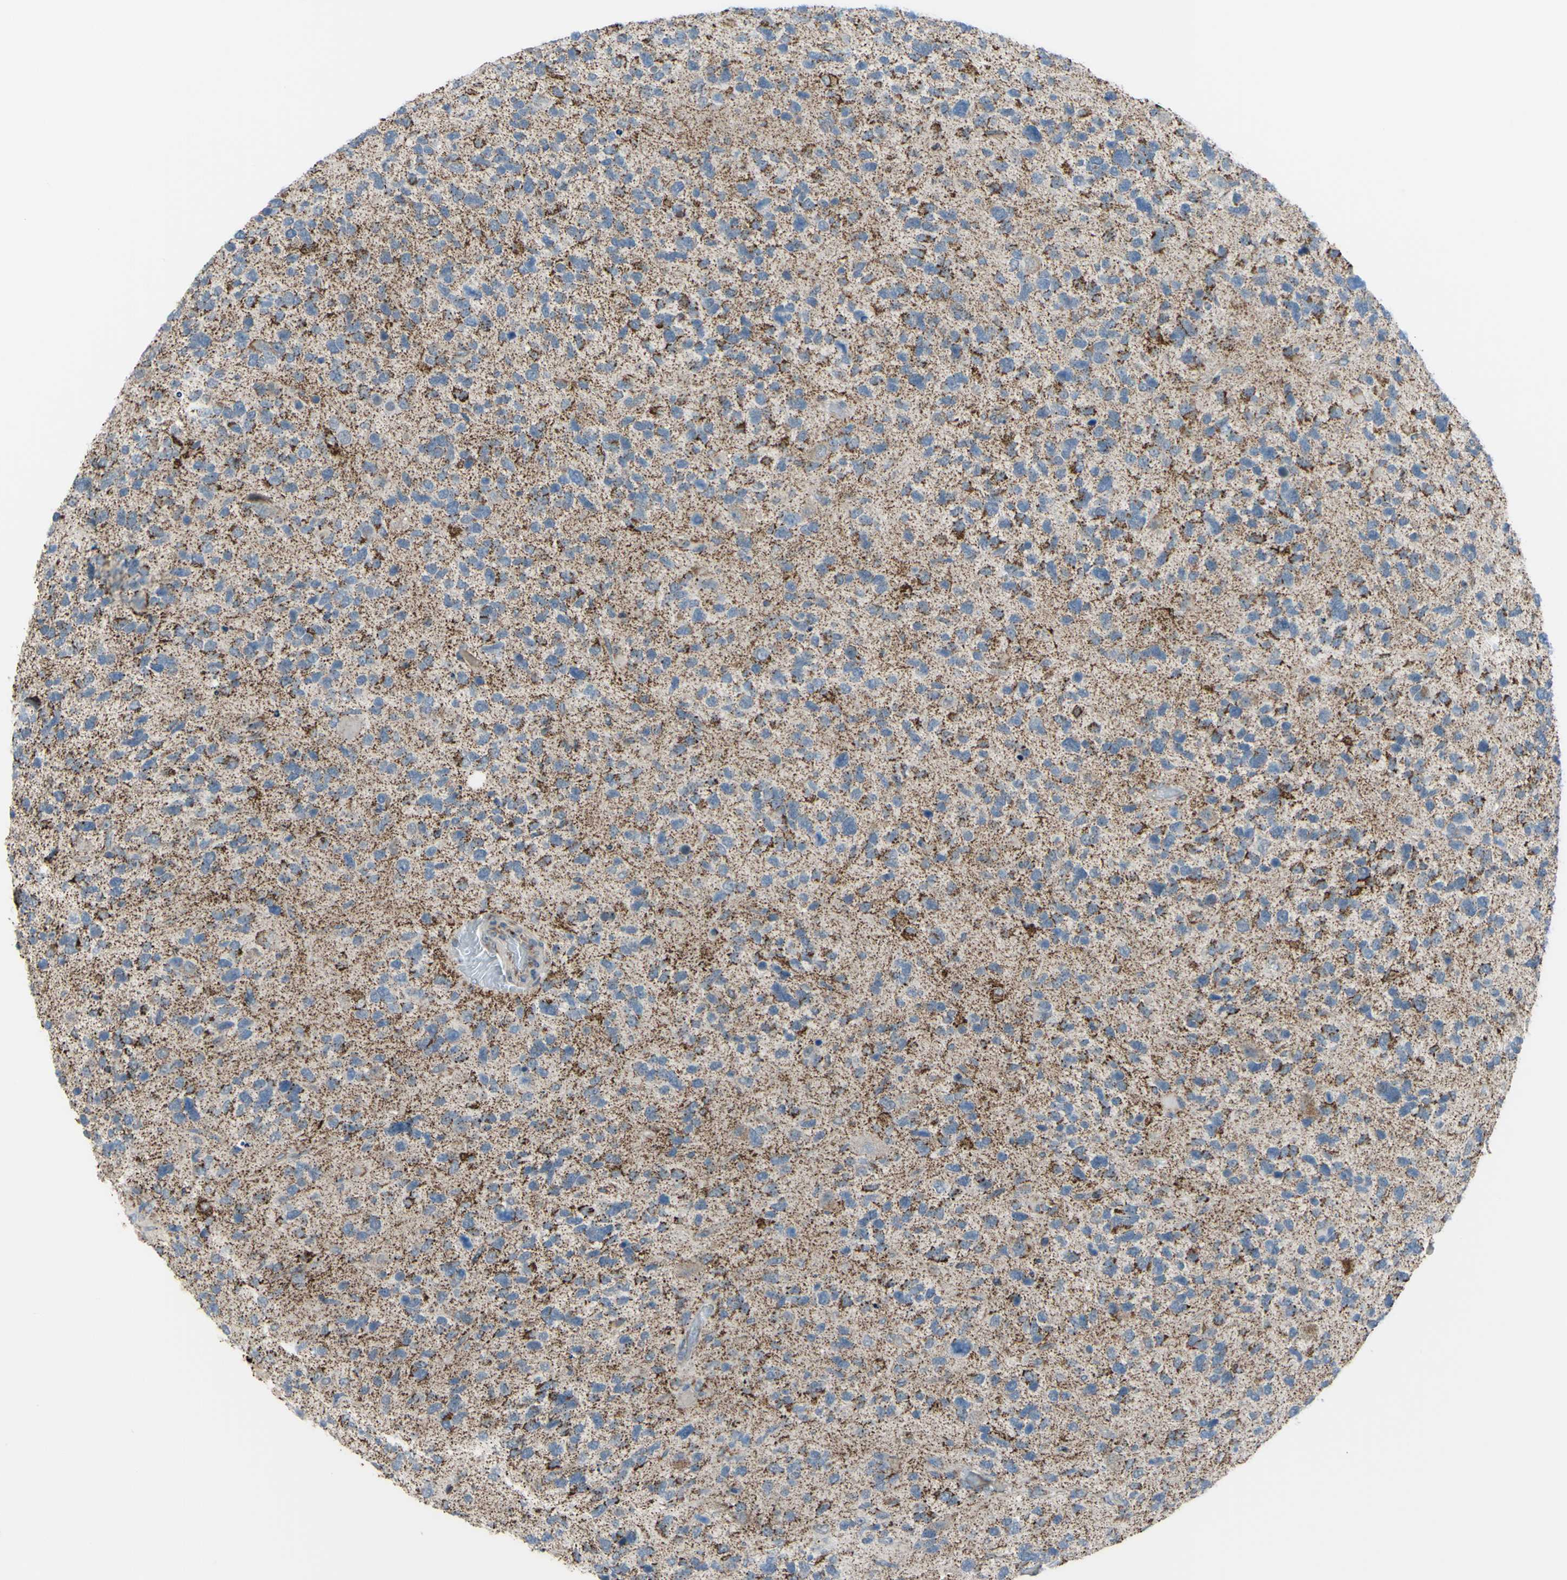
{"staining": {"intensity": "weak", "quantity": "25%-75%", "location": "cytoplasmic/membranous"}, "tissue": "glioma", "cell_type": "Tumor cells", "image_type": "cancer", "snomed": [{"axis": "morphology", "description": "Glioma, malignant, High grade"}, {"axis": "topography", "description": "Brain"}], "caption": "This photomicrograph demonstrates immunohistochemistry staining of human glioma, with low weak cytoplasmic/membranous positivity in about 25%-75% of tumor cells.", "gene": "GLT8D1", "patient": {"sex": "female", "age": 58}}